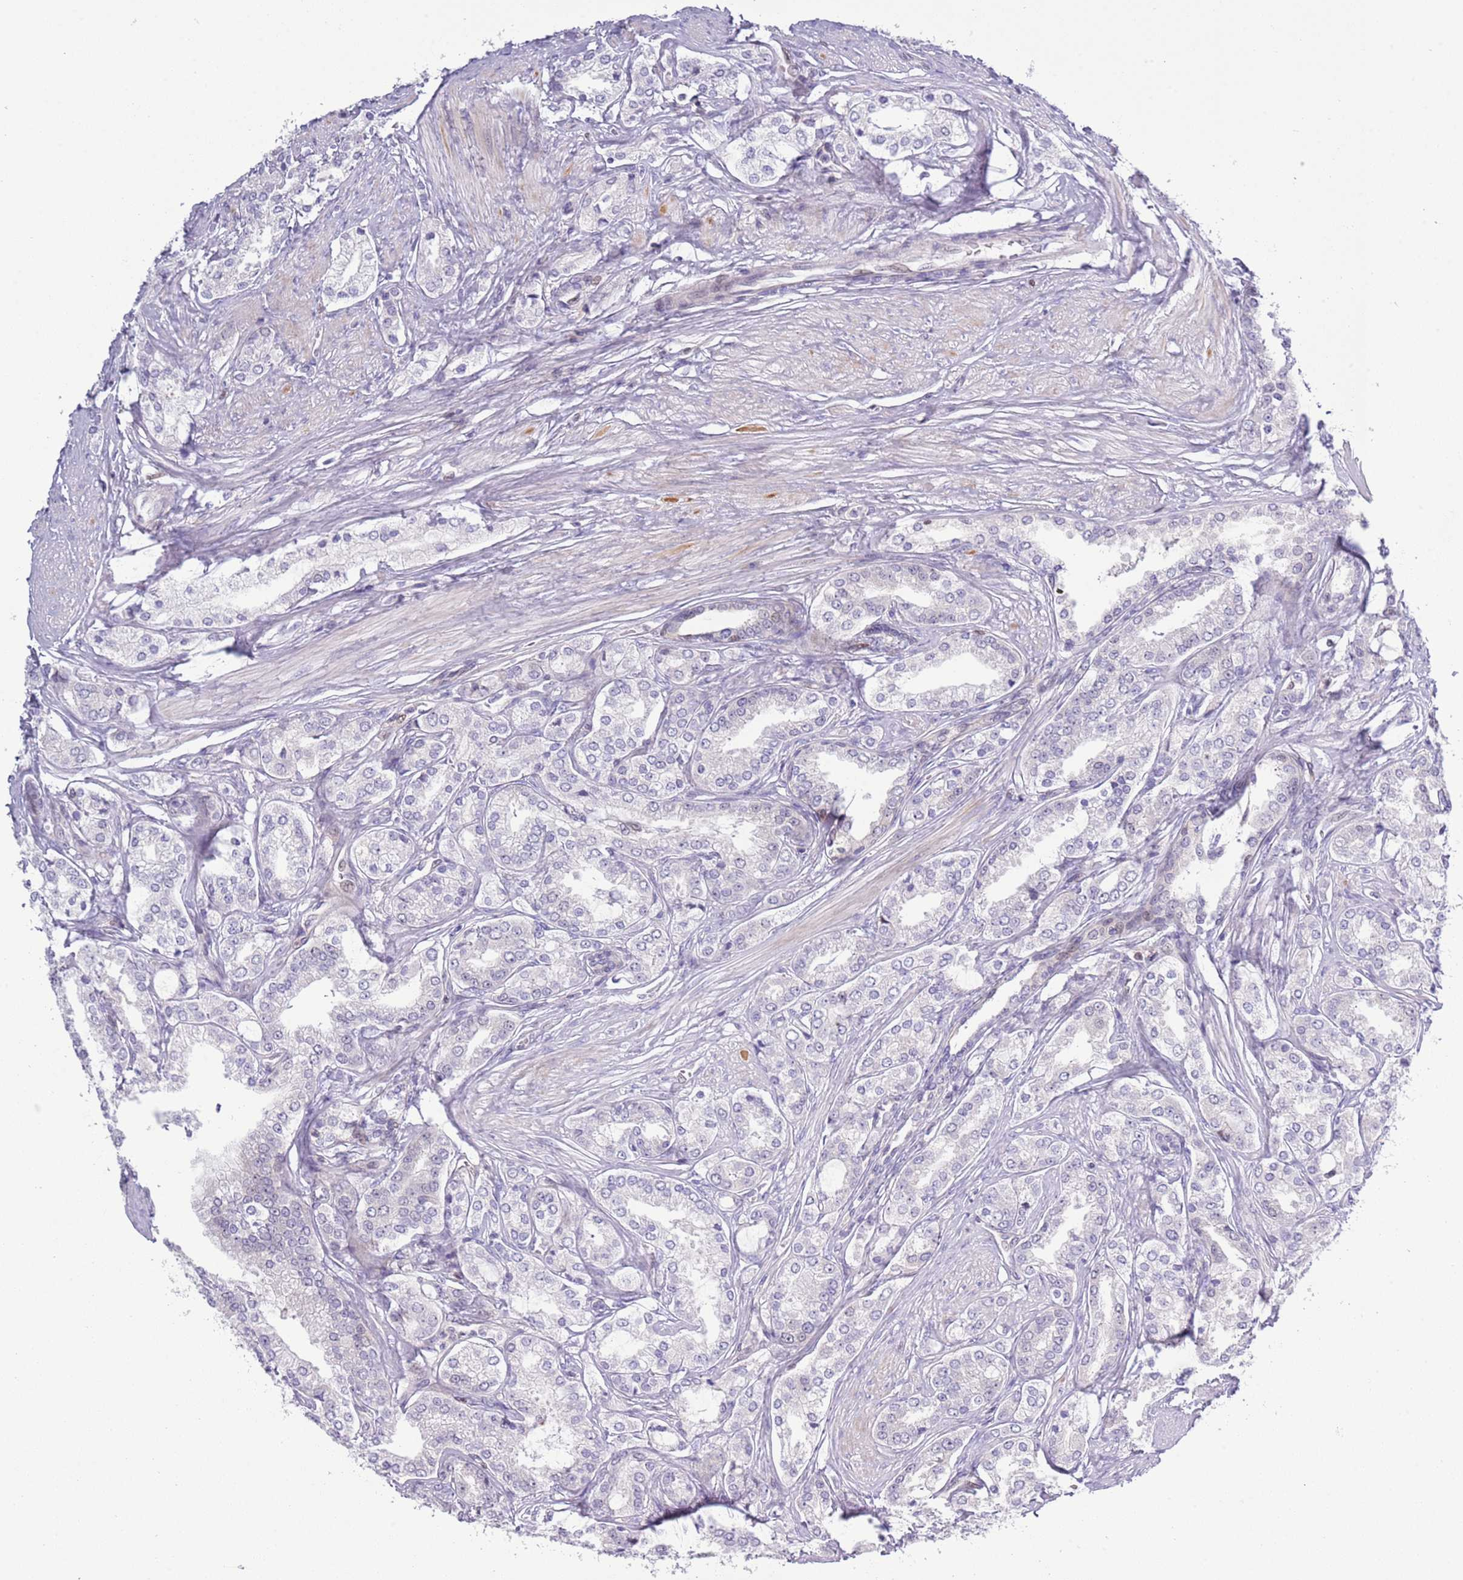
{"staining": {"intensity": "negative", "quantity": "none", "location": "none"}, "tissue": "prostate cancer", "cell_type": "Tumor cells", "image_type": "cancer", "snomed": [{"axis": "morphology", "description": "Adenocarcinoma, High grade"}, {"axis": "topography", "description": "Prostate"}], "caption": "Image shows no protein positivity in tumor cells of adenocarcinoma (high-grade) (prostate) tissue. The staining is performed using DAB brown chromogen with nuclei counter-stained in using hematoxylin.", "gene": "NBPF6", "patient": {"sex": "male", "age": 71}}